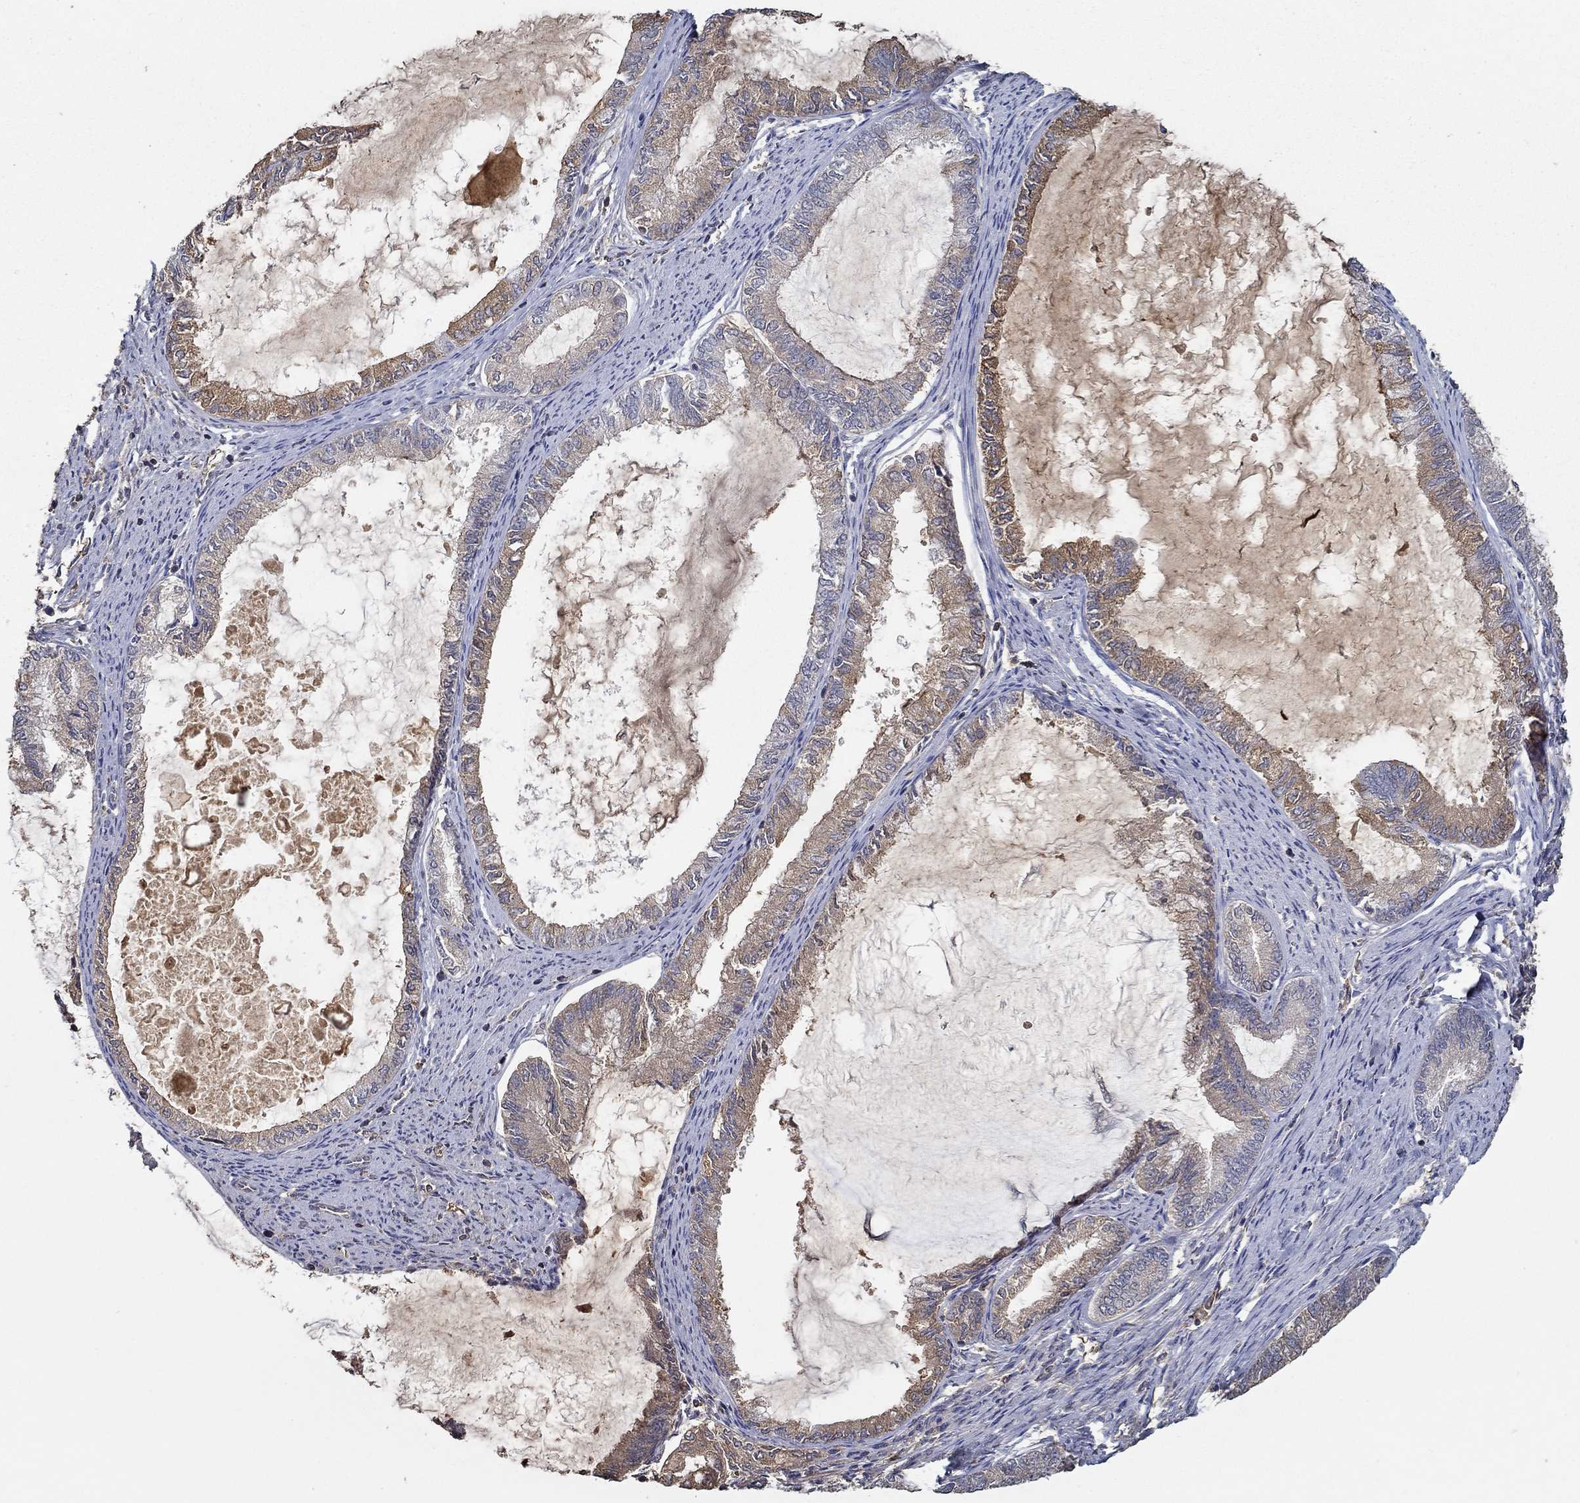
{"staining": {"intensity": "moderate", "quantity": "25%-75%", "location": "cytoplasmic/membranous"}, "tissue": "endometrial cancer", "cell_type": "Tumor cells", "image_type": "cancer", "snomed": [{"axis": "morphology", "description": "Adenocarcinoma, NOS"}, {"axis": "topography", "description": "Endometrium"}], "caption": "Immunohistochemical staining of endometrial adenocarcinoma exhibits moderate cytoplasmic/membranous protein staining in approximately 25%-75% of tumor cells.", "gene": "IL10", "patient": {"sex": "female", "age": 86}}